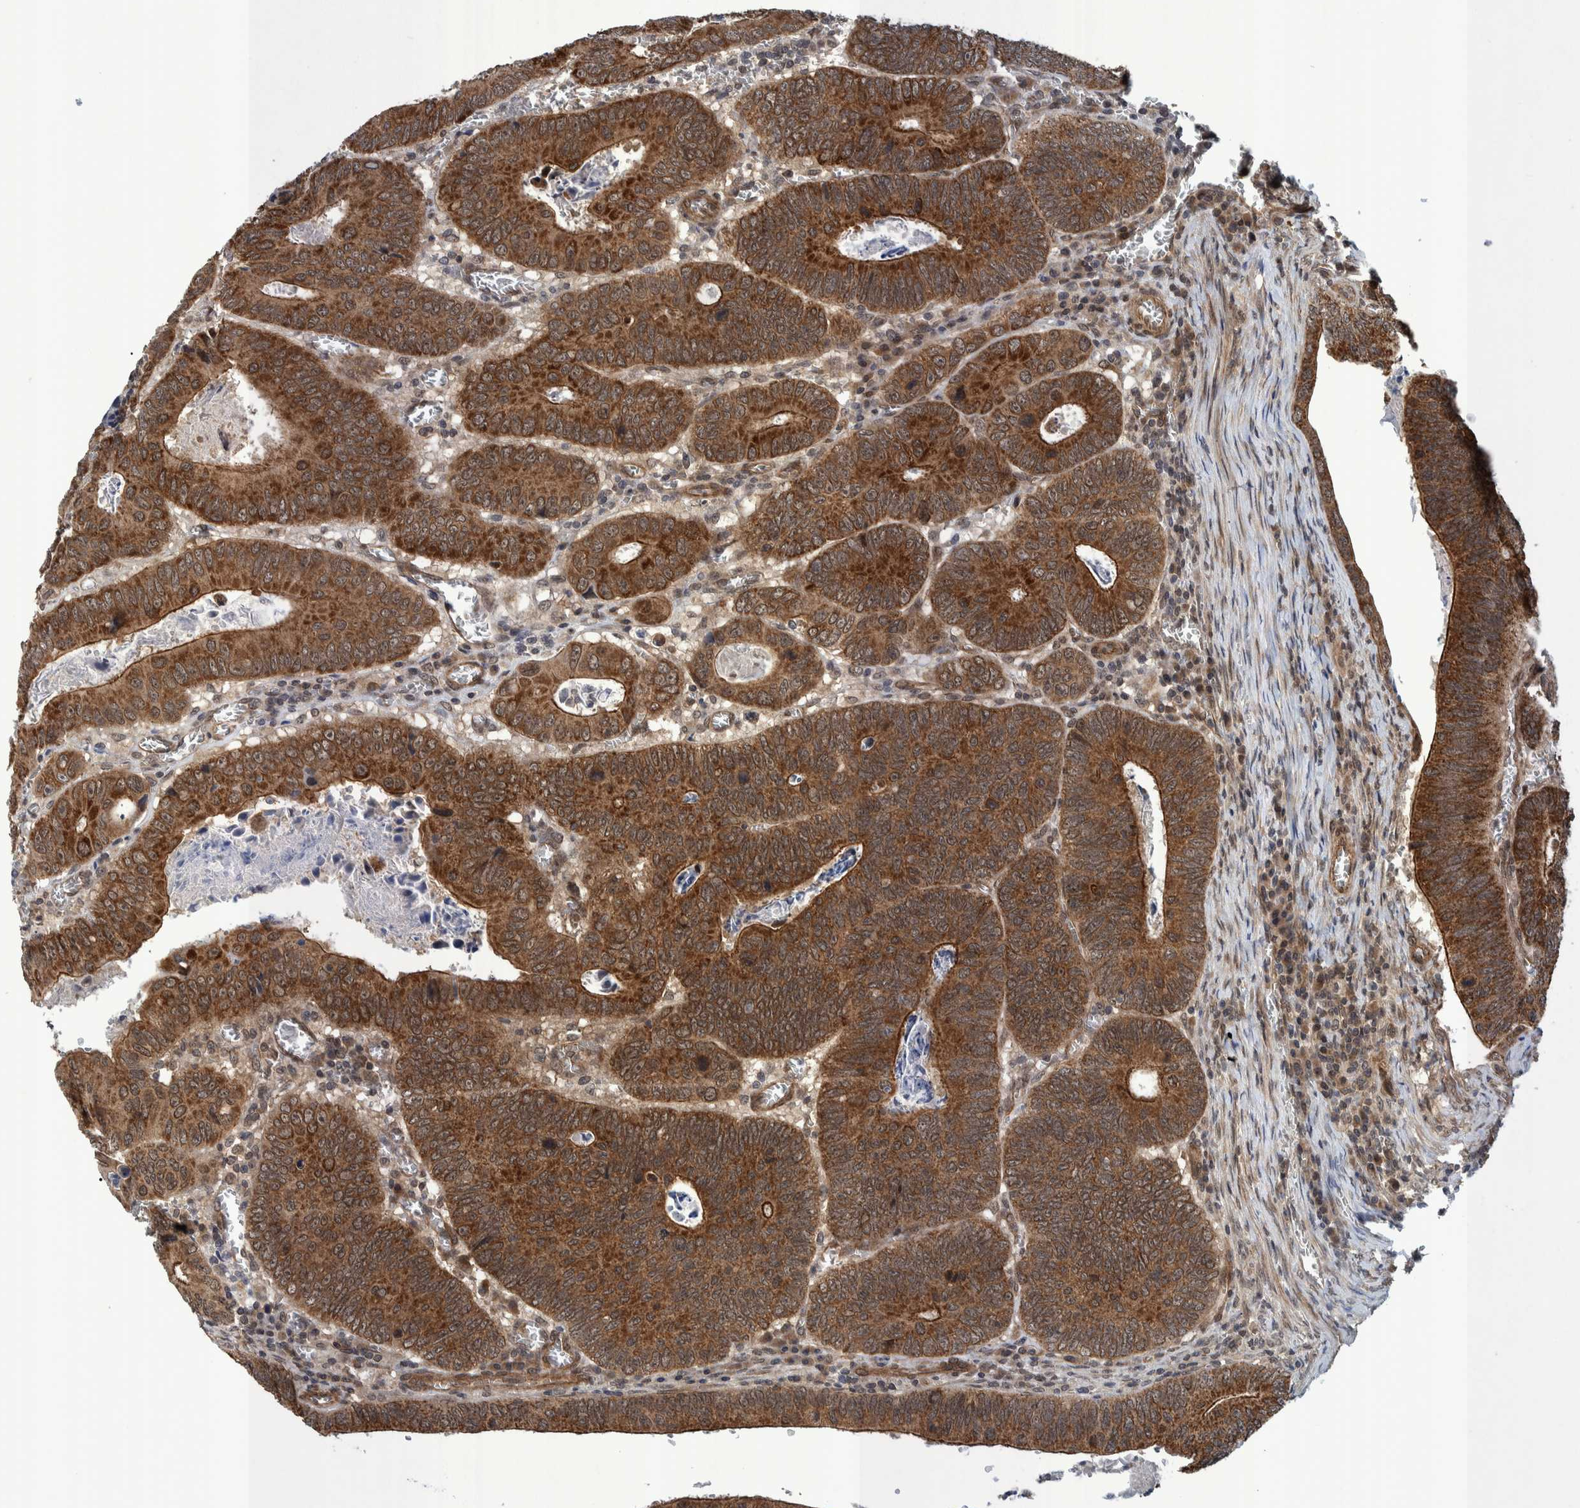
{"staining": {"intensity": "strong", "quantity": ">75%", "location": "cytoplasmic/membranous"}, "tissue": "colorectal cancer", "cell_type": "Tumor cells", "image_type": "cancer", "snomed": [{"axis": "morphology", "description": "Inflammation, NOS"}, {"axis": "morphology", "description": "Adenocarcinoma, NOS"}, {"axis": "topography", "description": "Colon"}], "caption": "Immunohistochemistry (IHC) micrograph of neoplastic tissue: colorectal cancer stained using IHC exhibits high levels of strong protein expression localized specifically in the cytoplasmic/membranous of tumor cells, appearing as a cytoplasmic/membranous brown color.", "gene": "MRPS7", "patient": {"sex": "male", "age": 72}}